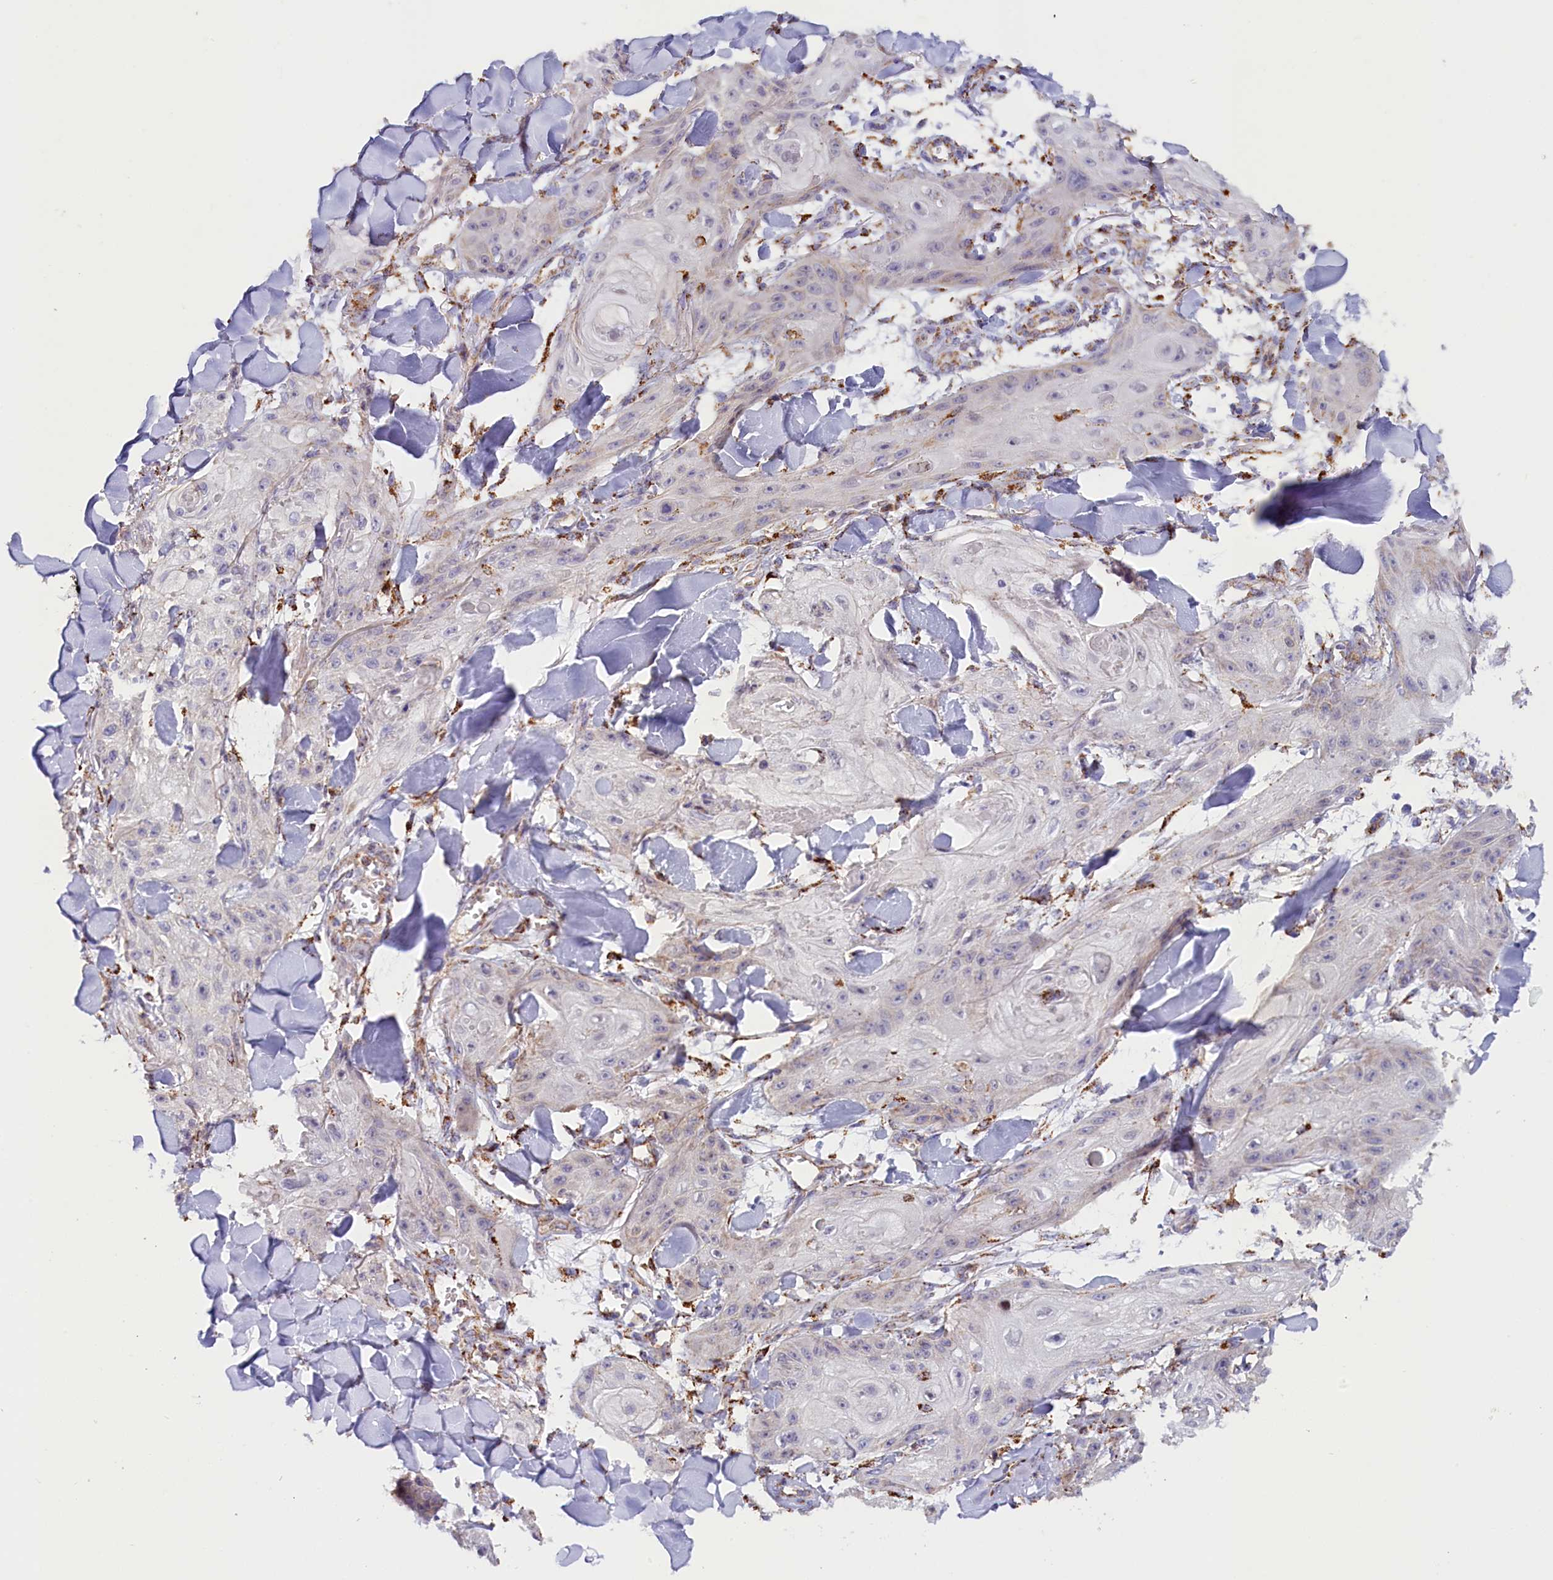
{"staining": {"intensity": "negative", "quantity": "none", "location": "none"}, "tissue": "skin cancer", "cell_type": "Tumor cells", "image_type": "cancer", "snomed": [{"axis": "morphology", "description": "Squamous cell carcinoma, NOS"}, {"axis": "topography", "description": "Skin"}], "caption": "The immunohistochemistry (IHC) histopathology image has no significant staining in tumor cells of skin cancer tissue. (DAB (3,3'-diaminobenzidine) immunohistochemistry (IHC) with hematoxylin counter stain).", "gene": "AKTIP", "patient": {"sex": "male", "age": 74}}